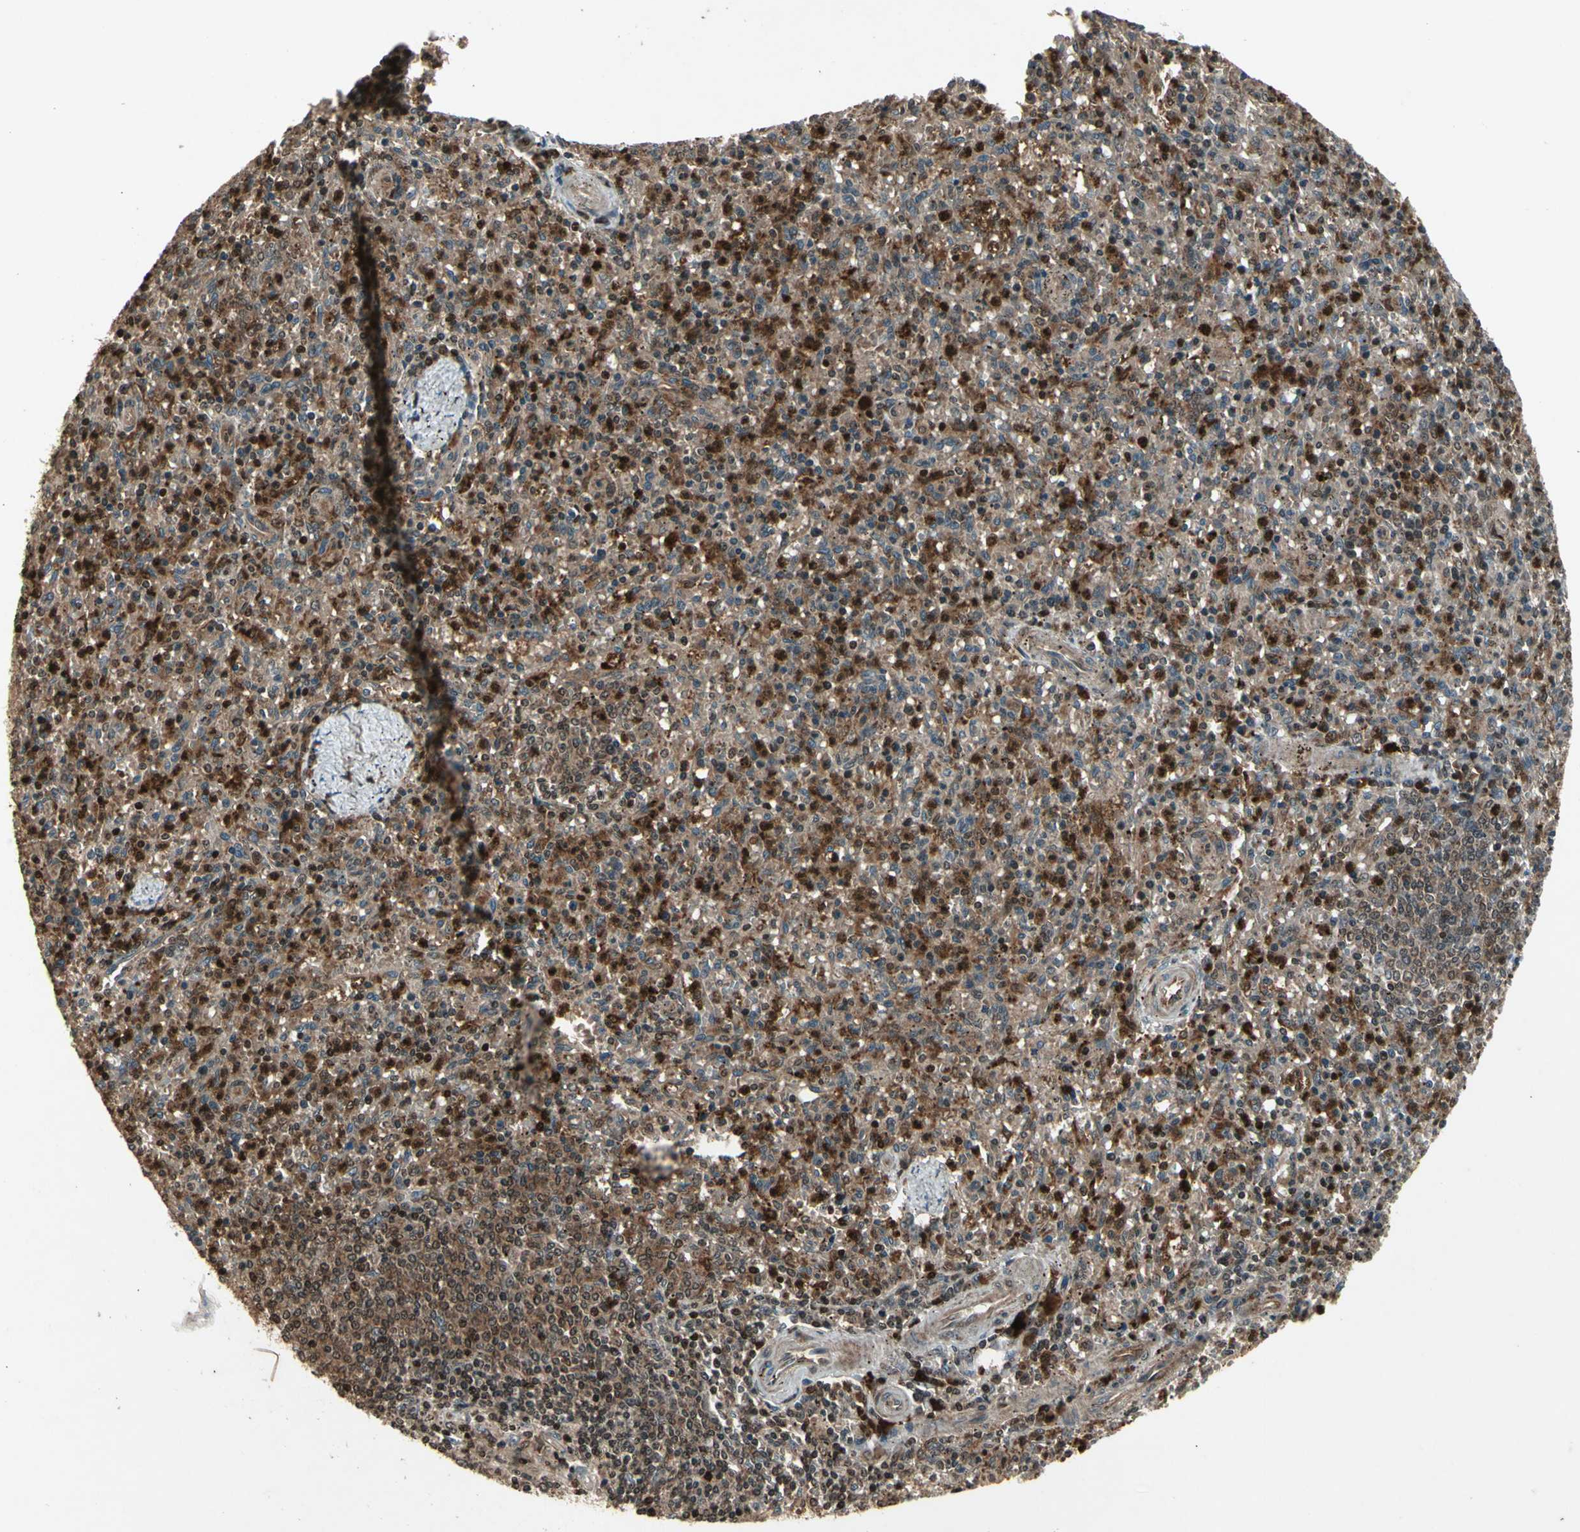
{"staining": {"intensity": "strong", "quantity": ">75%", "location": "nuclear"}, "tissue": "spleen", "cell_type": "Cells in red pulp", "image_type": "normal", "snomed": [{"axis": "morphology", "description": "Normal tissue, NOS"}, {"axis": "topography", "description": "Spleen"}], "caption": "Spleen stained with DAB IHC displays high levels of strong nuclear expression in about >75% of cells in red pulp.", "gene": "GLRX", "patient": {"sex": "male", "age": 72}}